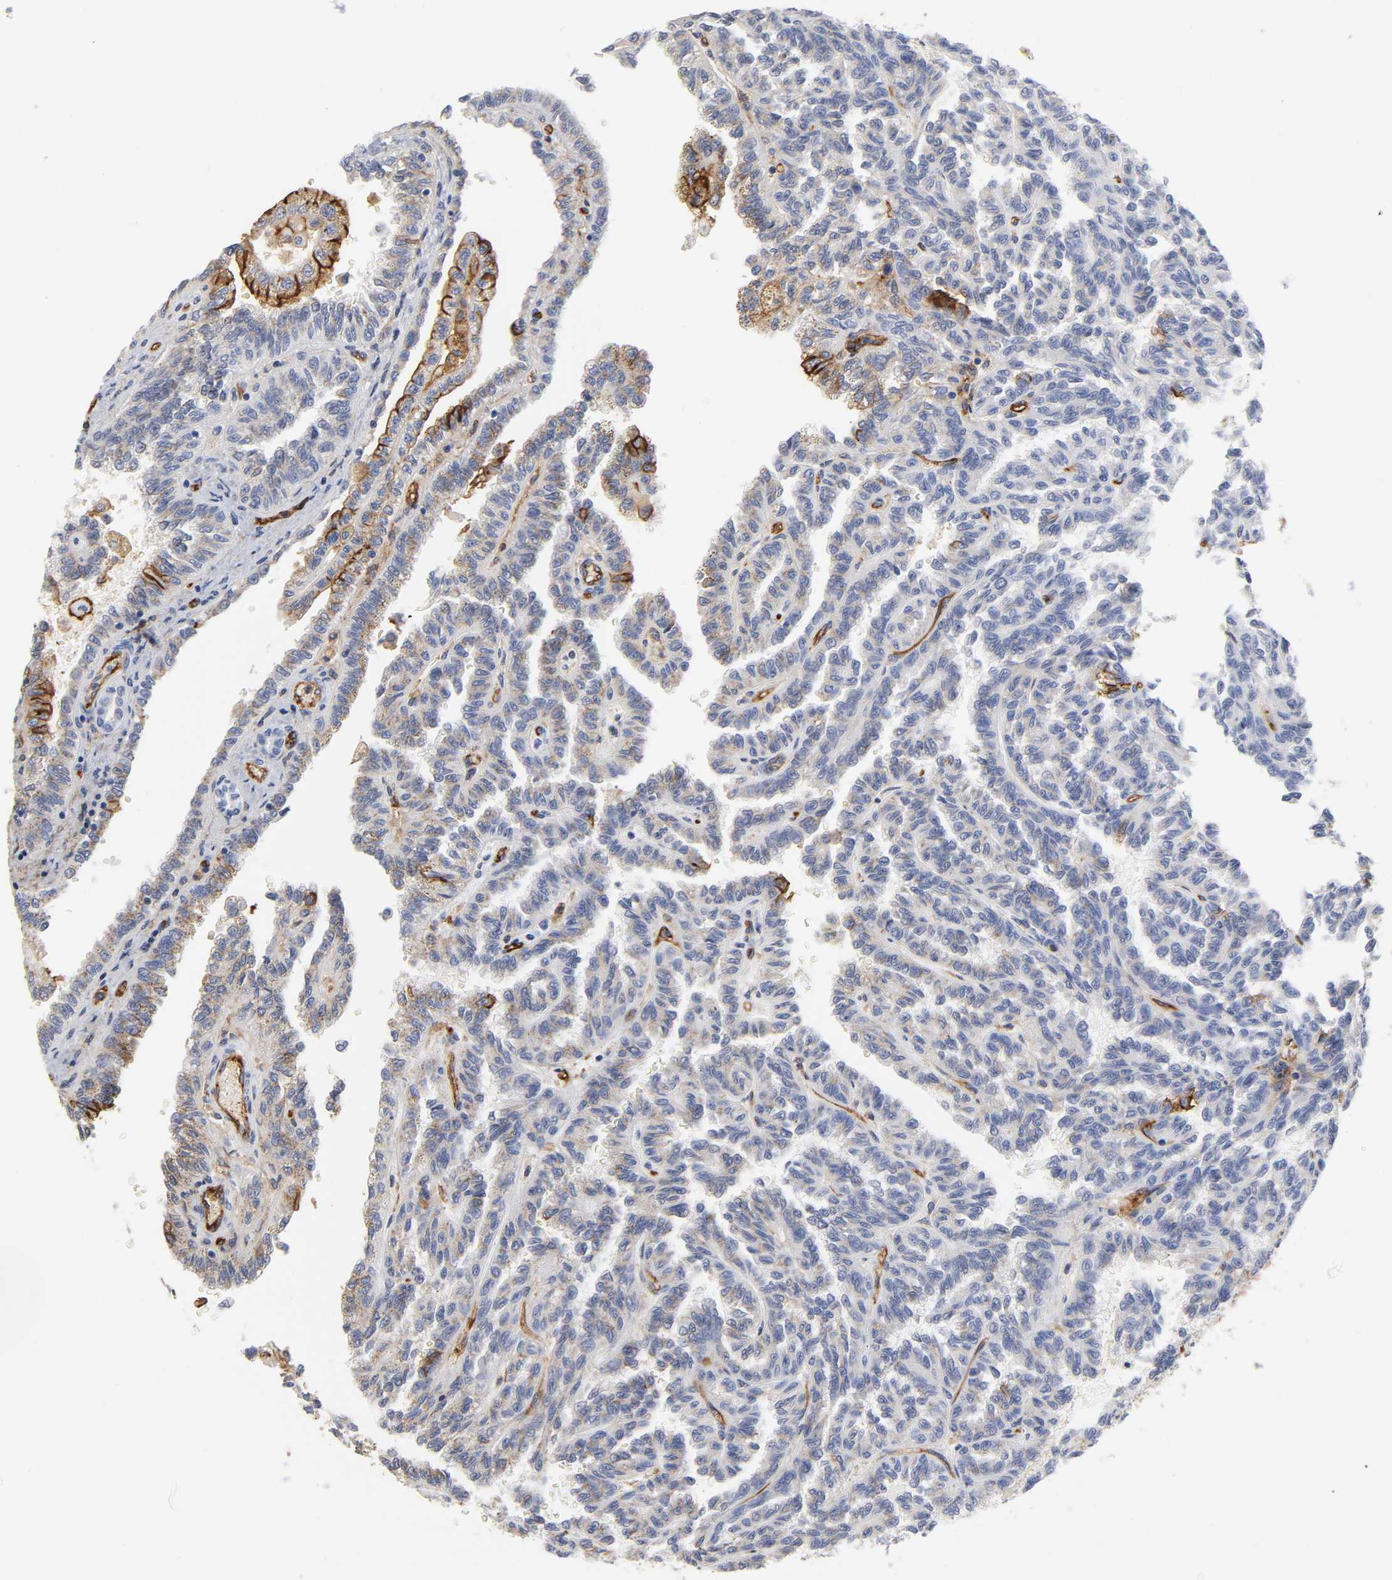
{"staining": {"intensity": "strong", "quantity": ">75%", "location": "cytoplasmic/membranous"}, "tissue": "renal cancer", "cell_type": "Tumor cells", "image_type": "cancer", "snomed": [{"axis": "morphology", "description": "Inflammation, NOS"}, {"axis": "morphology", "description": "Adenocarcinoma, NOS"}, {"axis": "topography", "description": "Kidney"}], "caption": "Renal adenocarcinoma stained for a protein (brown) reveals strong cytoplasmic/membranous positive expression in approximately >75% of tumor cells.", "gene": "ICAM1", "patient": {"sex": "male", "age": 68}}